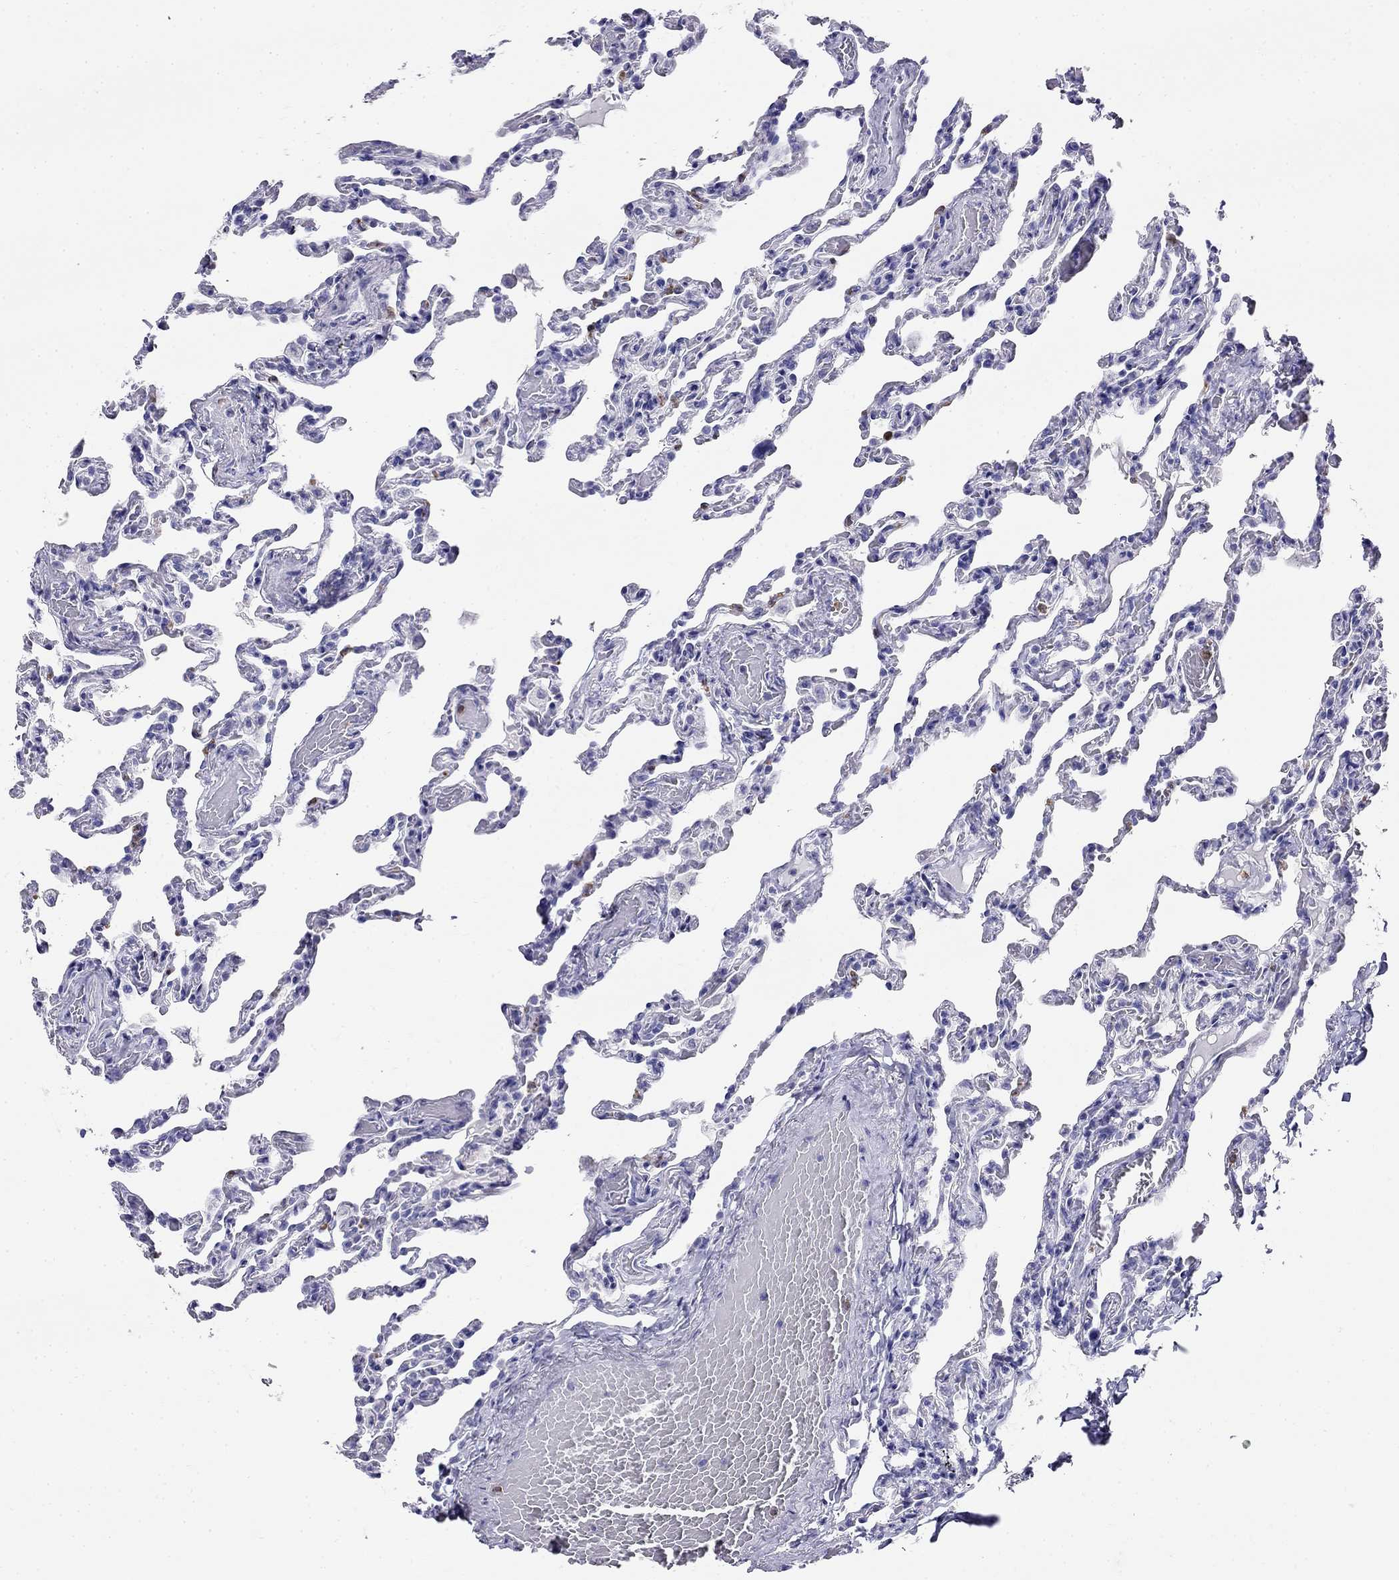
{"staining": {"intensity": "negative", "quantity": "none", "location": "none"}, "tissue": "lung", "cell_type": "Alveolar cells", "image_type": "normal", "snomed": [{"axis": "morphology", "description": "Normal tissue, NOS"}, {"axis": "topography", "description": "Lung"}], "caption": "Image shows no significant protein positivity in alveolar cells of normal lung. Nuclei are stained in blue.", "gene": "PPP1R36", "patient": {"sex": "female", "age": 43}}